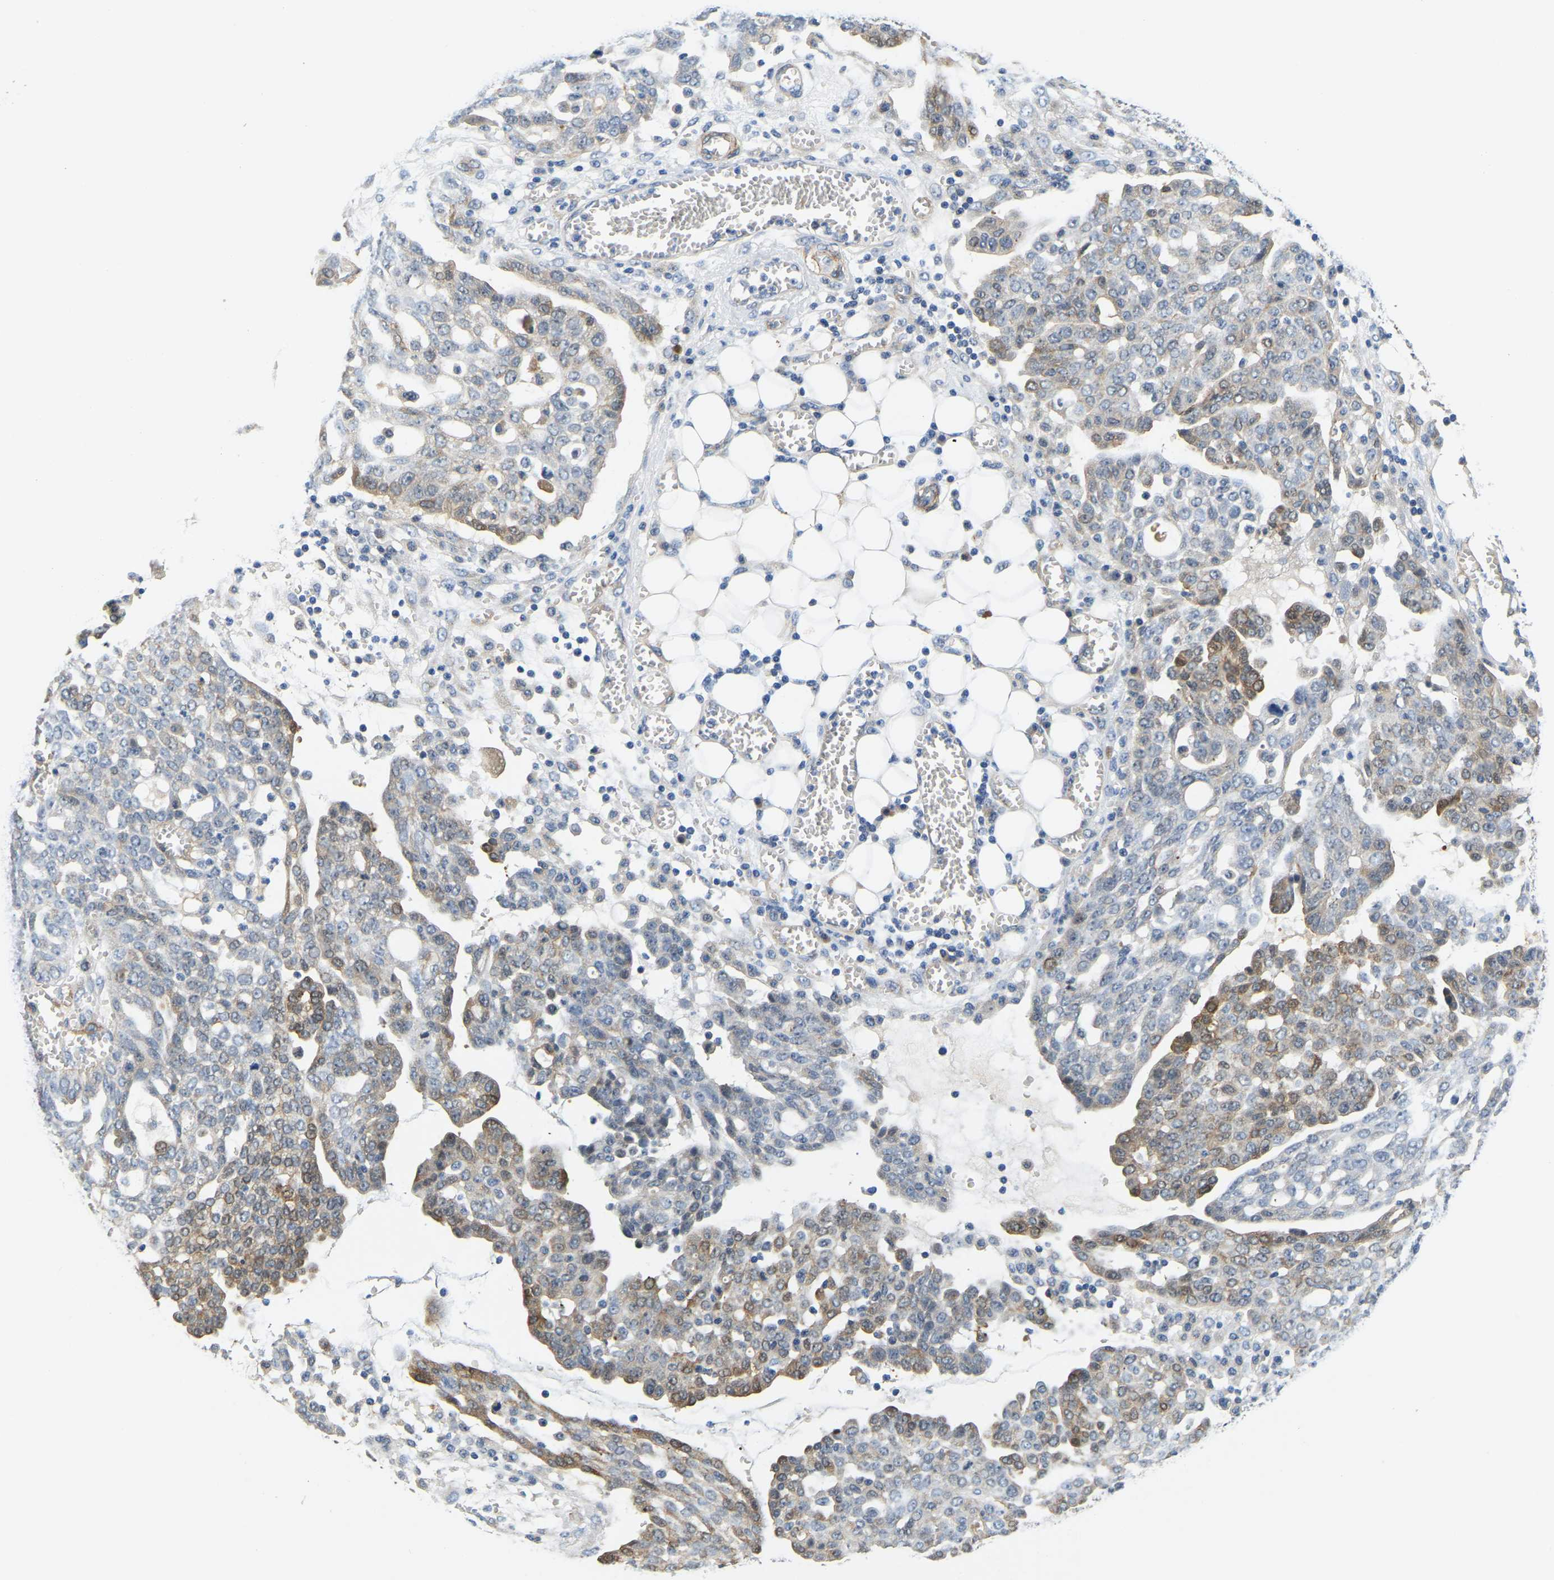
{"staining": {"intensity": "moderate", "quantity": "<25%", "location": "cytoplasmic/membranous"}, "tissue": "ovarian cancer", "cell_type": "Tumor cells", "image_type": "cancer", "snomed": [{"axis": "morphology", "description": "Cystadenocarcinoma, serous, NOS"}, {"axis": "topography", "description": "Soft tissue"}, {"axis": "topography", "description": "Ovary"}], "caption": "A micrograph showing moderate cytoplasmic/membranous positivity in approximately <25% of tumor cells in ovarian cancer (serous cystadenocarcinoma), as visualized by brown immunohistochemical staining.", "gene": "LIAS", "patient": {"sex": "female", "age": 57}}